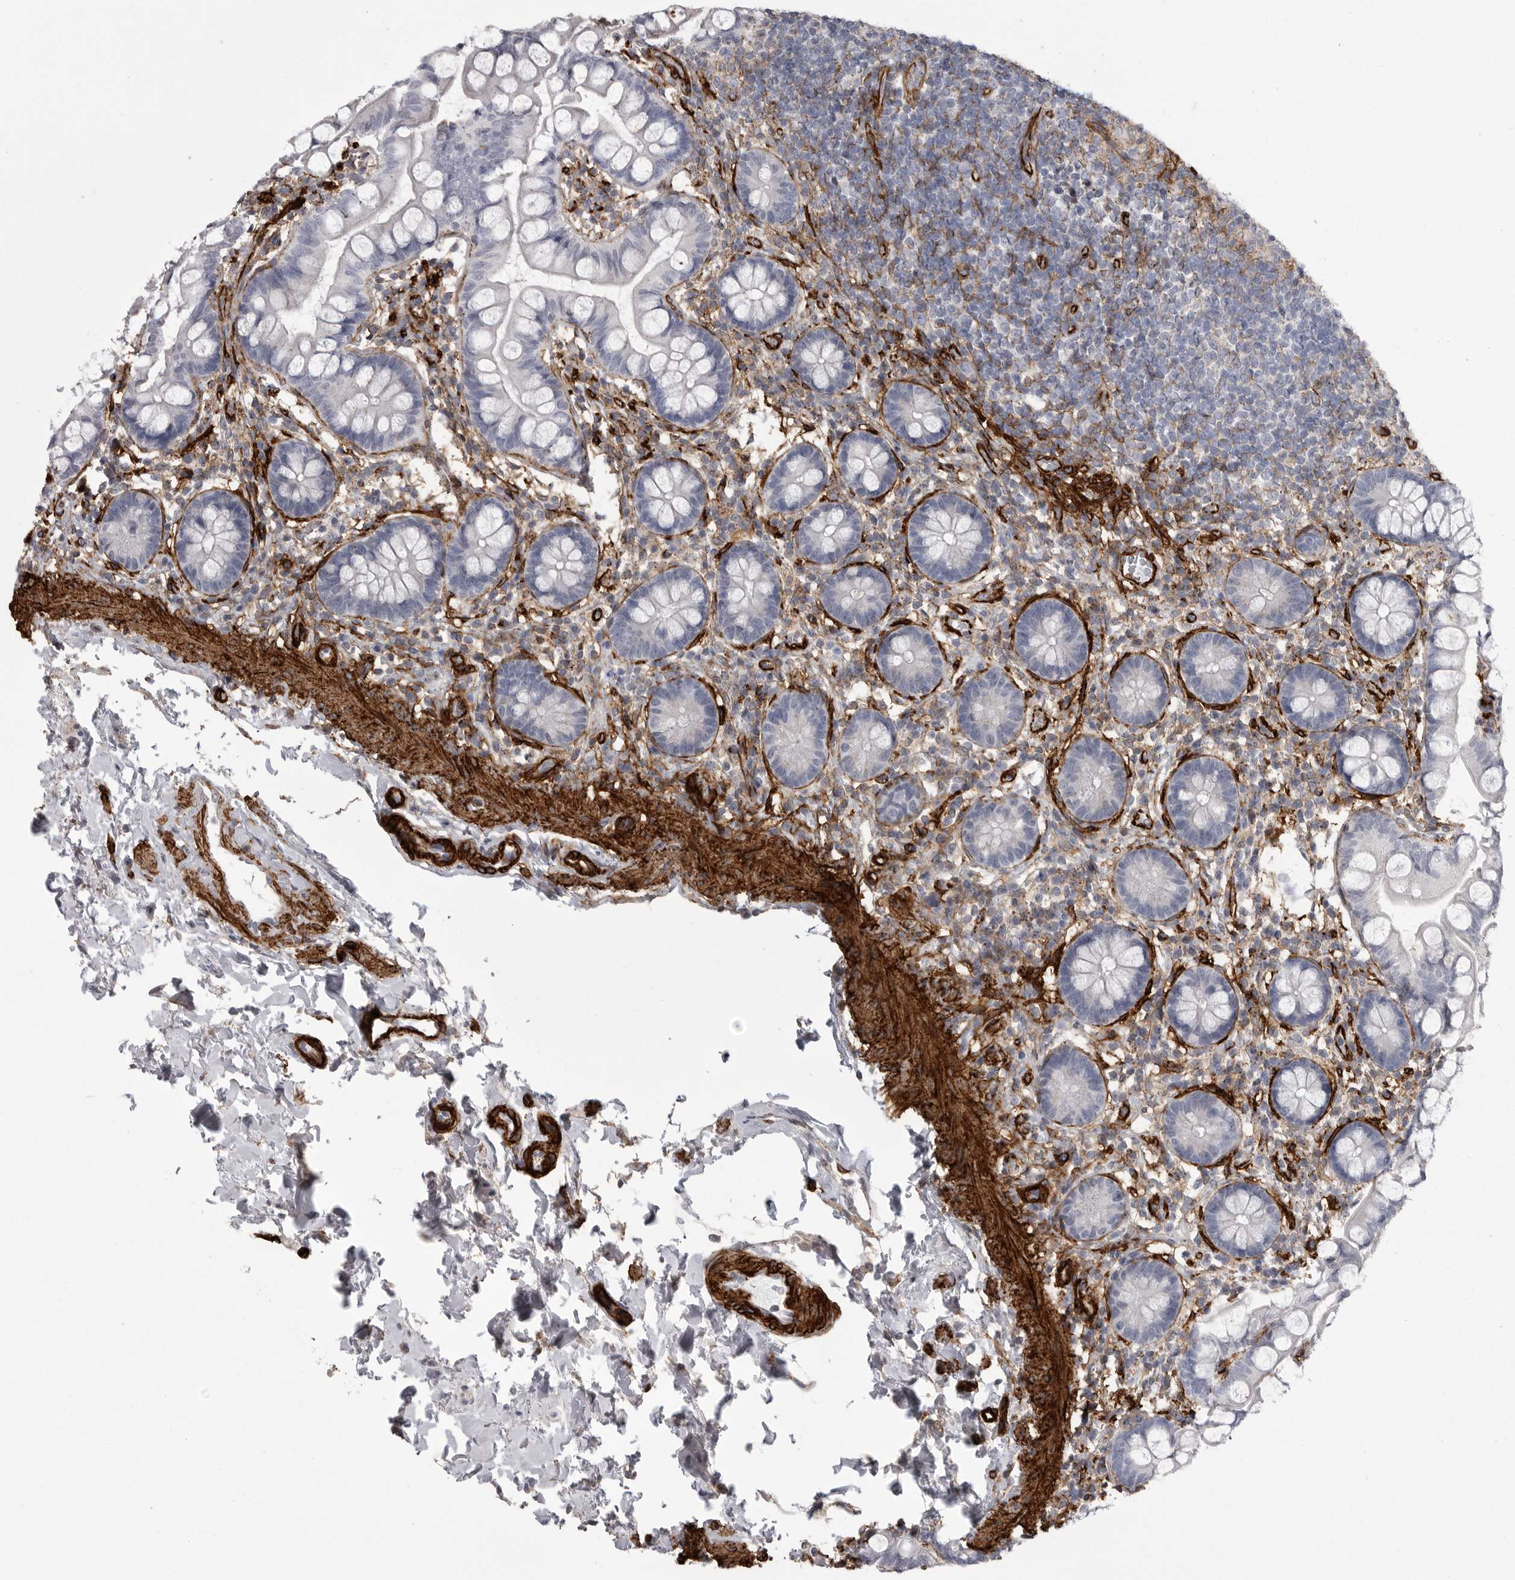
{"staining": {"intensity": "negative", "quantity": "none", "location": "none"}, "tissue": "small intestine", "cell_type": "Glandular cells", "image_type": "normal", "snomed": [{"axis": "morphology", "description": "Normal tissue, NOS"}, {"axis": "topography", "description": "Small intestine"}], "caption": "Small intestine was stained to show a protein in brown. There is no significant positivity in glandular cells. (Brightfield microscopy of DAB (3,3'-diaminobenzidine) IHC at high magnification).", "gene": "AOC3", "patient": {"sex": "female", "age": 84}}